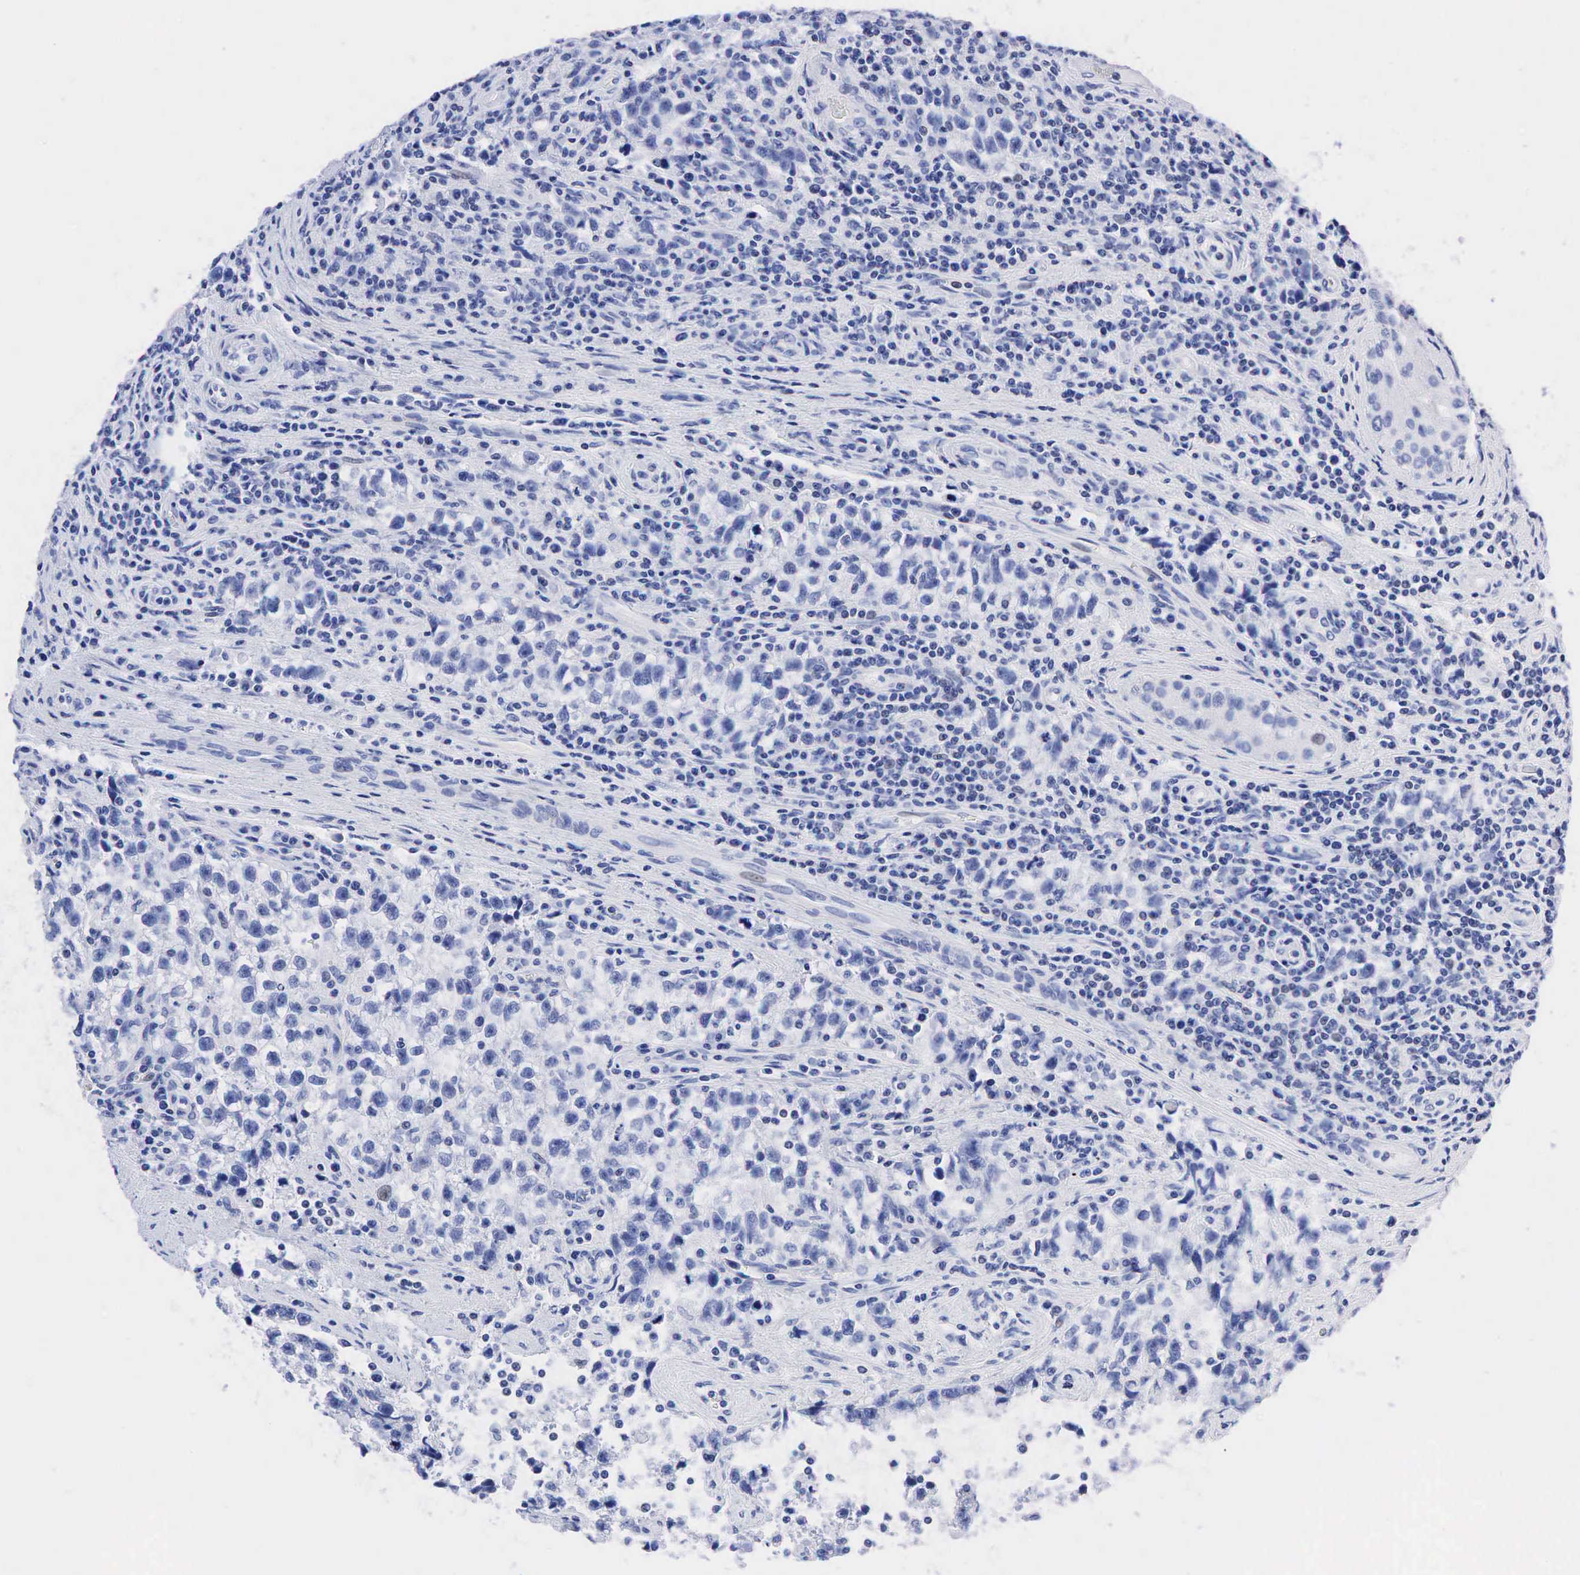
{"staining": {"intensity": "negative", "quantity": "none", "location": "none"}, "tissue": "testis cancer", "cell_type": "Tumor cells", "image_type": "cancer", "snomed": [{"axis": "morphology", "description": "Seminoma, NOS"}, {"axis": "topography", "description": "Testis"}], "caption": "Seminoma (testis) stained for a protein using immunohistochemistry demonstrates no positivity tumor cells.", "gene": "PTH", "patient": {"sex": "male", "age": 38}}